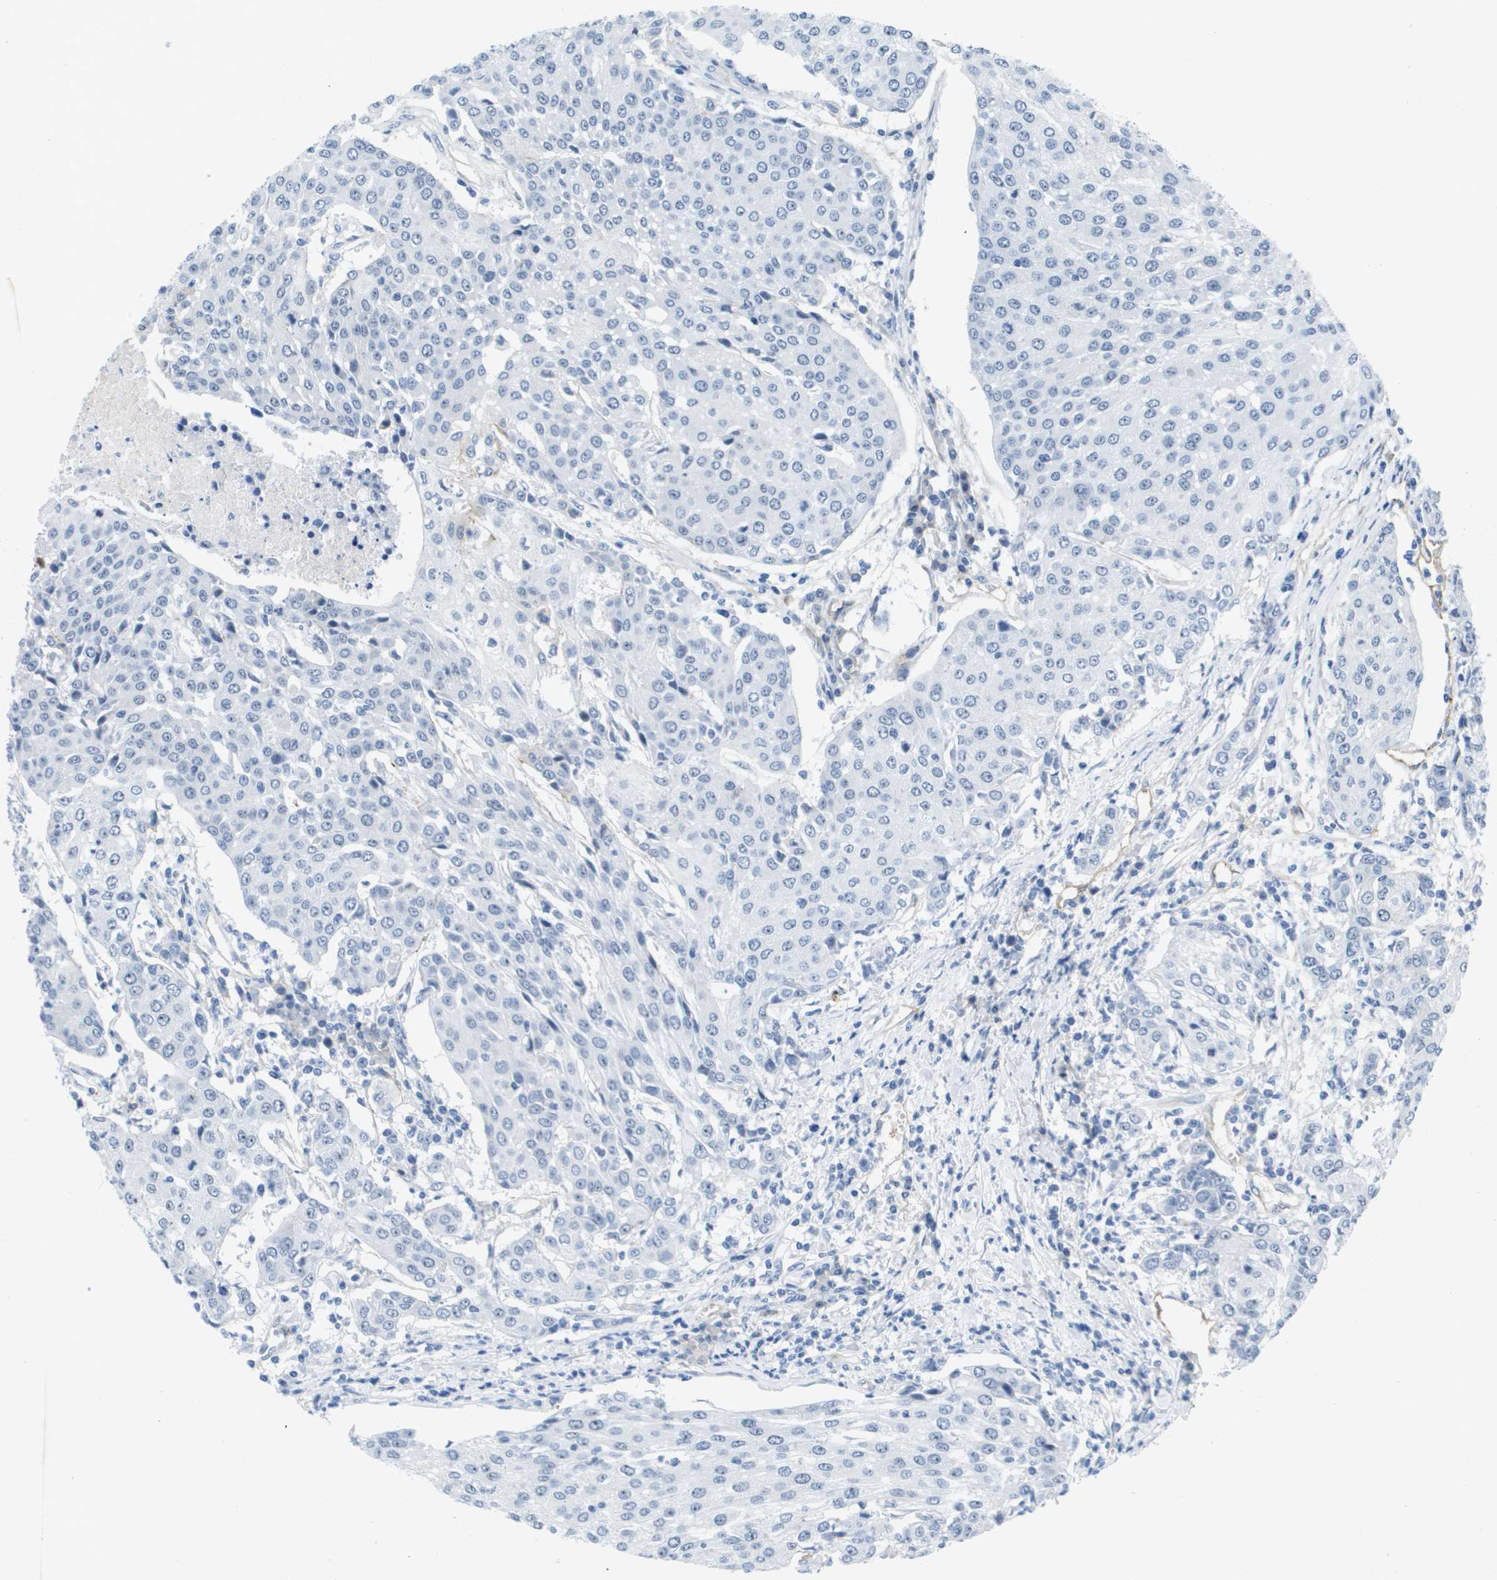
{"staining": {"intensity": "negative", "quantity": "none", "location": "none"}, "tissue": "urothelial cancer", "cell_type": "Tumor cells", "image_type": "cancer", "snomed": [{"axis": "morphology", "description": "Urothelial carcinoma, High grade"}, {"axis": "topography", "description": "Urinary bladder"}], "caption": "DAB immunohistochemical staining of human urothelial cancer displays no significant positivity in tumor cells.", "gene": "ITGA6", "patient": {"sex": "female", "age": 85}}